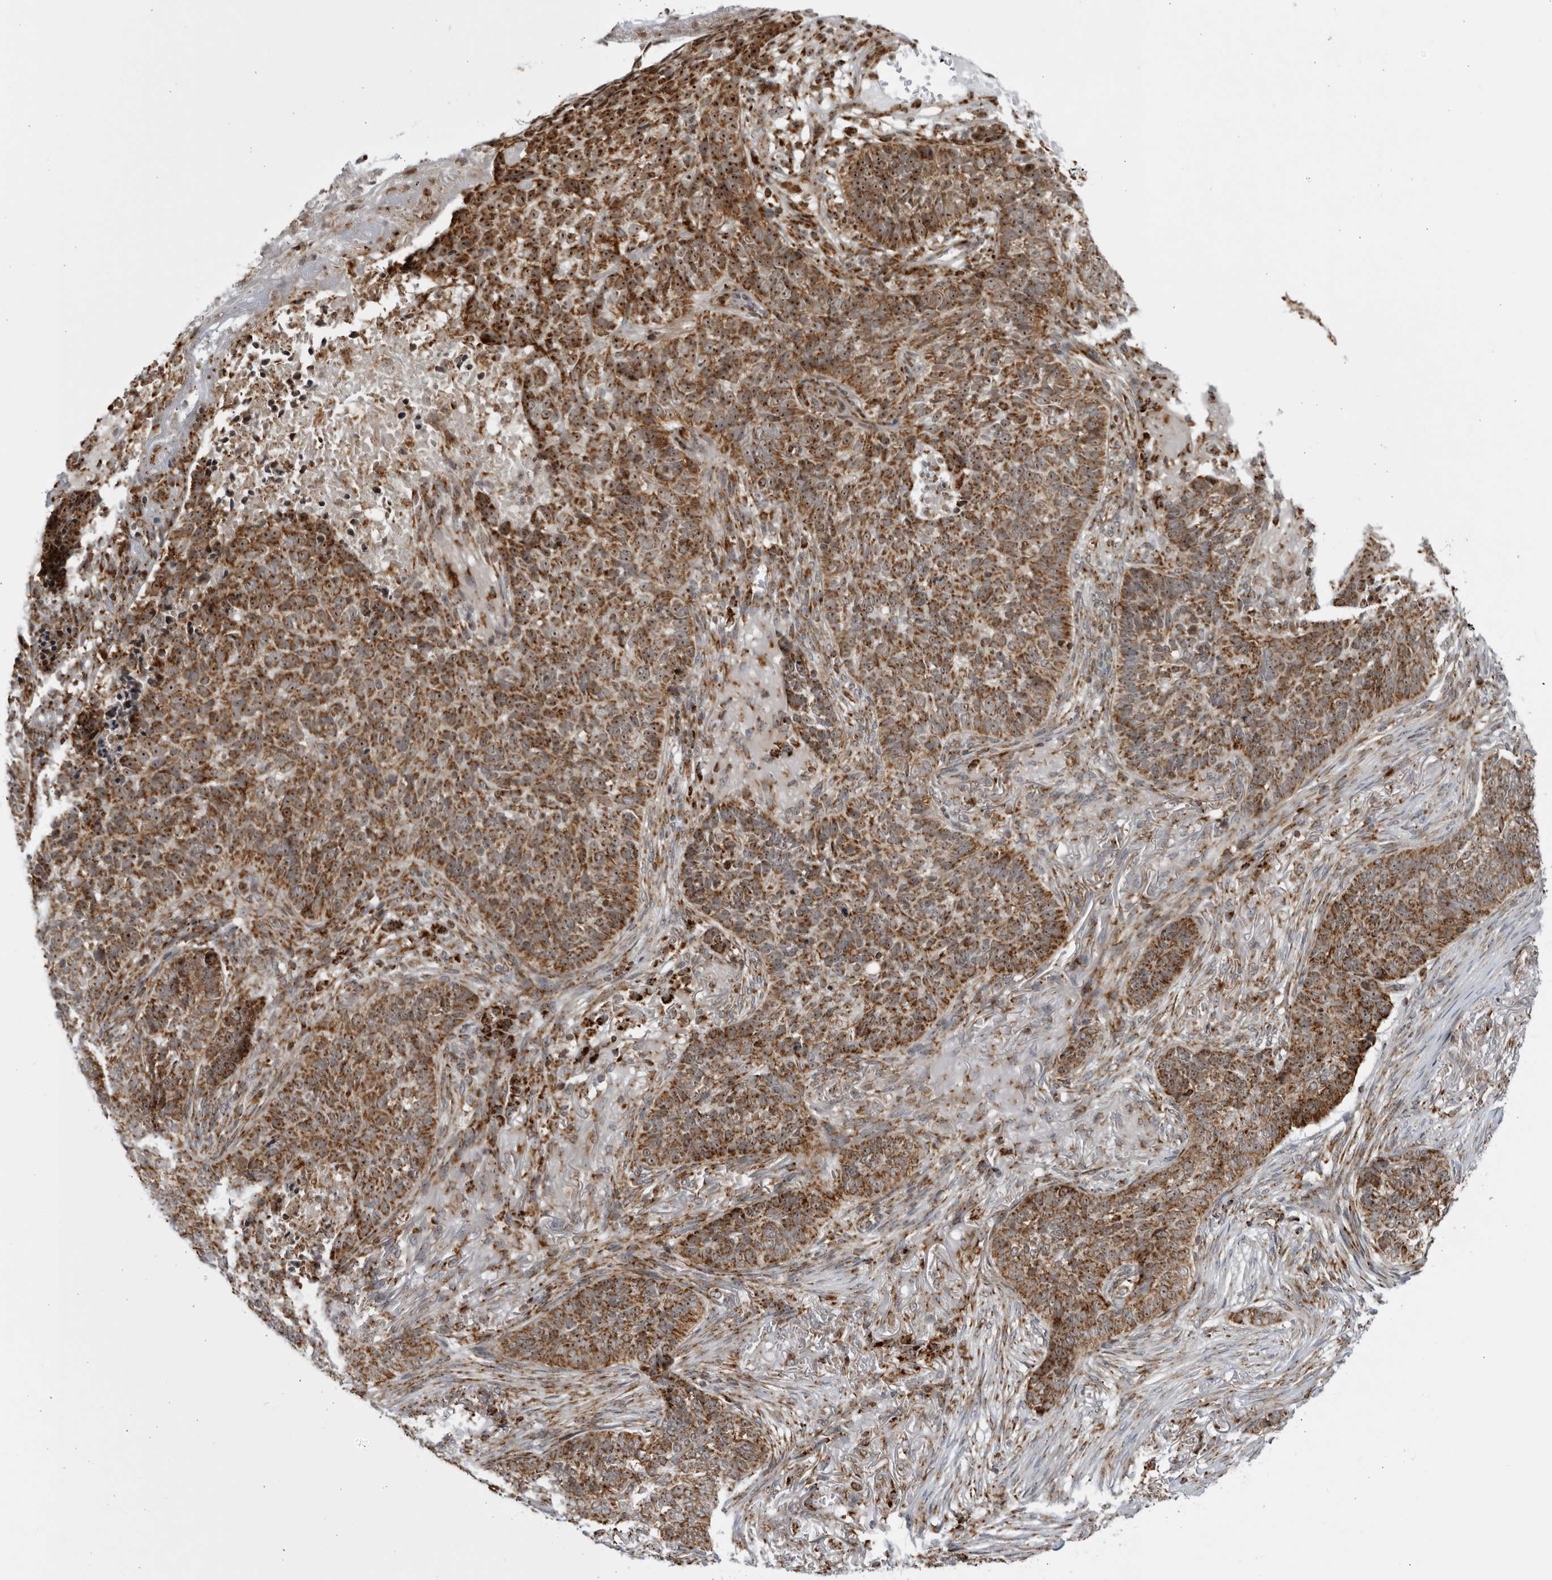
{"staining": {"intensity": "strong", "quantity": ">75%", "location": "cytoplasmic/membranous,nuclear"}, "tissue": "skin cancer", "cell_type": "Tumor cells", "image_type": "cancer", "snomed": [{"axis": "morphology", "description": "Basal cell carcinoma"}, {"axis": "topography", "description": "Skin"}], "caption": "Skin cancer (basal cell carcinoma) was stained to show a protein in brown. There is high levels of strong cytoplasmic/membranous and nuclear expression in about >75% of tumor cells.", "gene": "RBM34", "patient": {"sex": "male", "age": 85}}